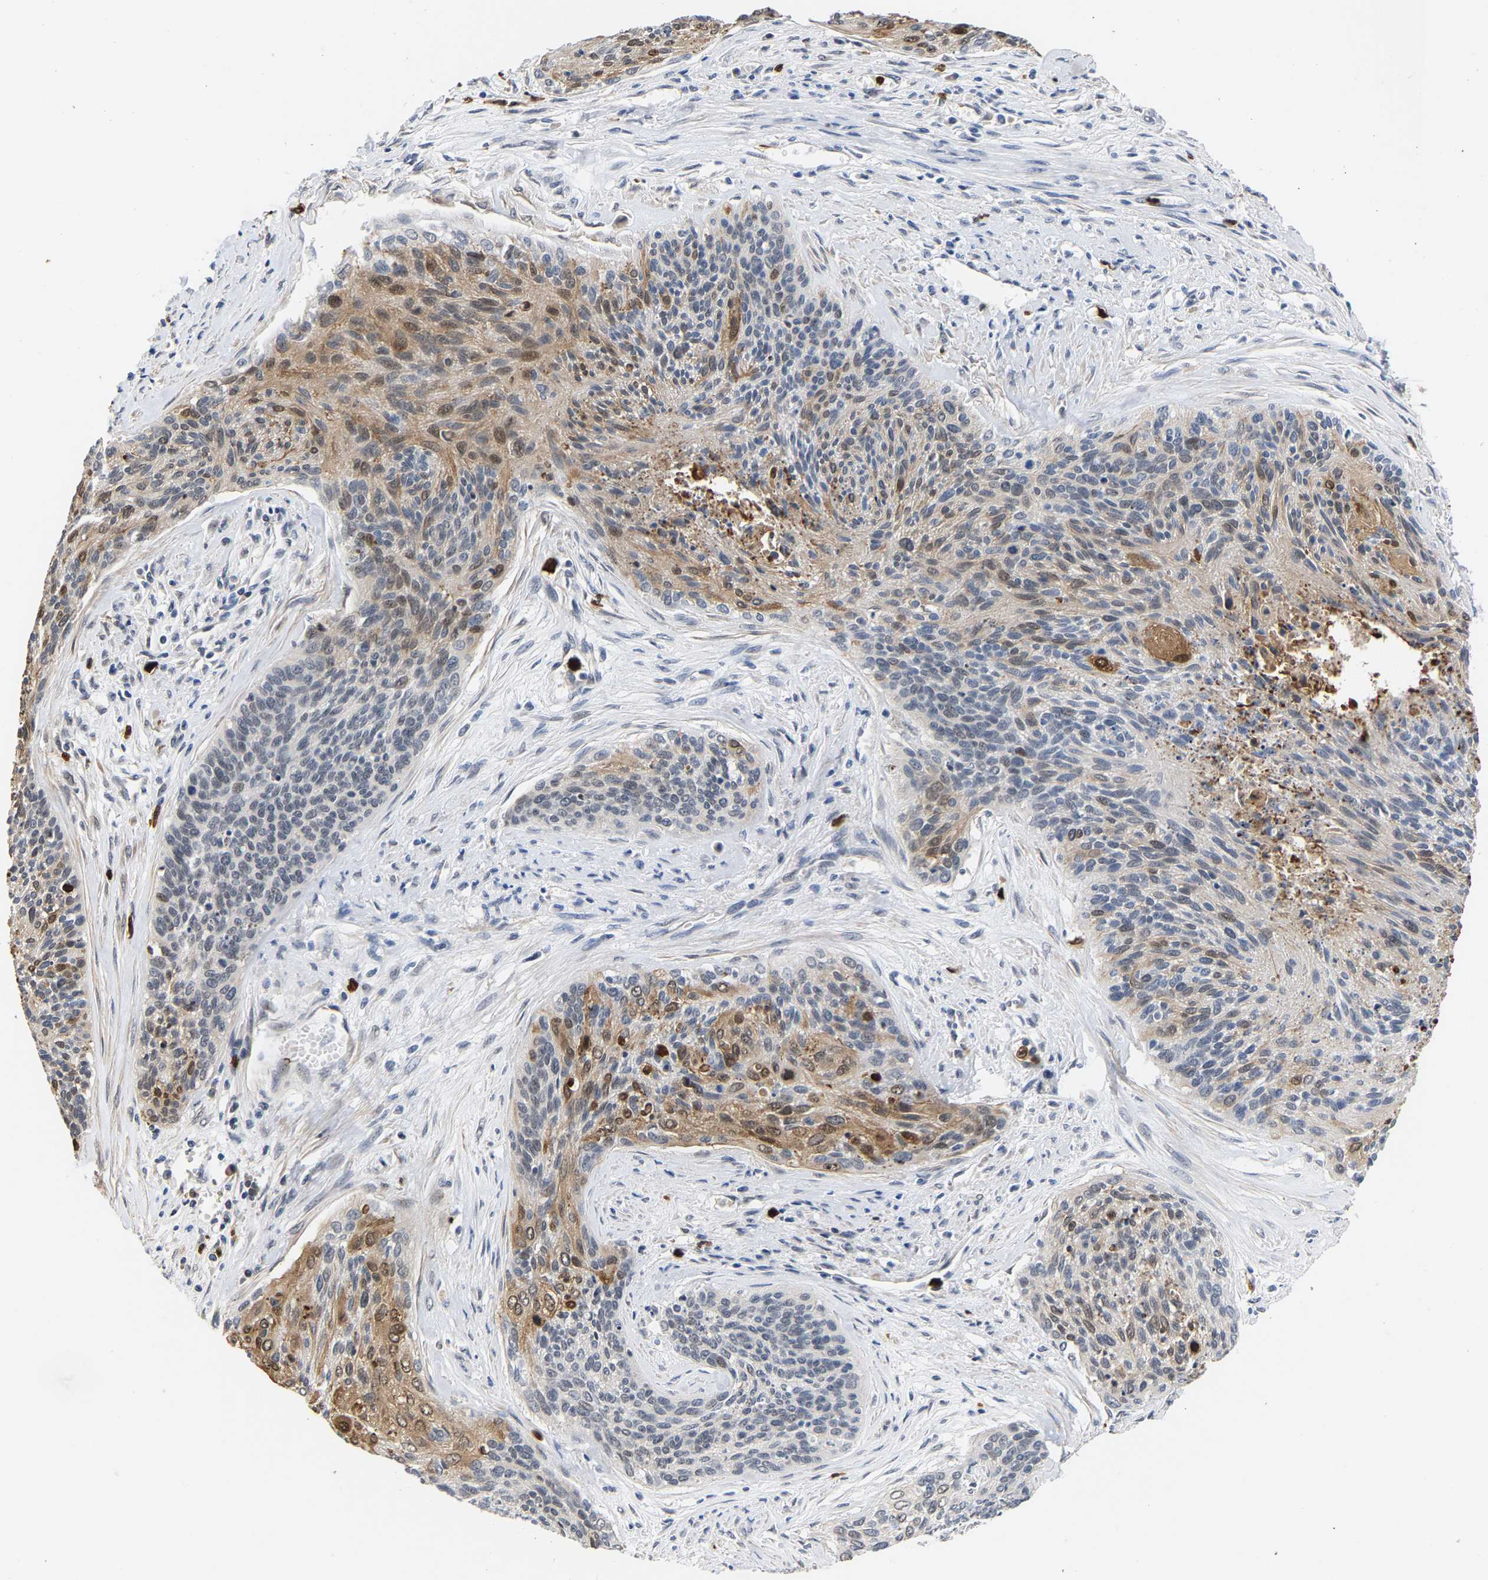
{"staining": {"intensity": "moderate", "quantity": "<25%", "location": "cytoplasmic/membranous,nuclear"}, "tissue": "cervical cancer", "cell_type": "Tumor cells", "image_type": "cancer", "snomed": [{"axis": "morphology", "description": "Squamous cell carcinoma, NOS"}, {"axis": "topography", "description": "Cervix"}], "caption": "The immunohistochemical stain shows moderate cytoplasmic/membranous and nuclear expression in tumor cells of cervical squamous cell carcinoma tissue. (DAB = brown stain, brightfield microscopy at high magnification).", "gene": "TDRD7", "patient": {"sex": "female", "age": 55}}